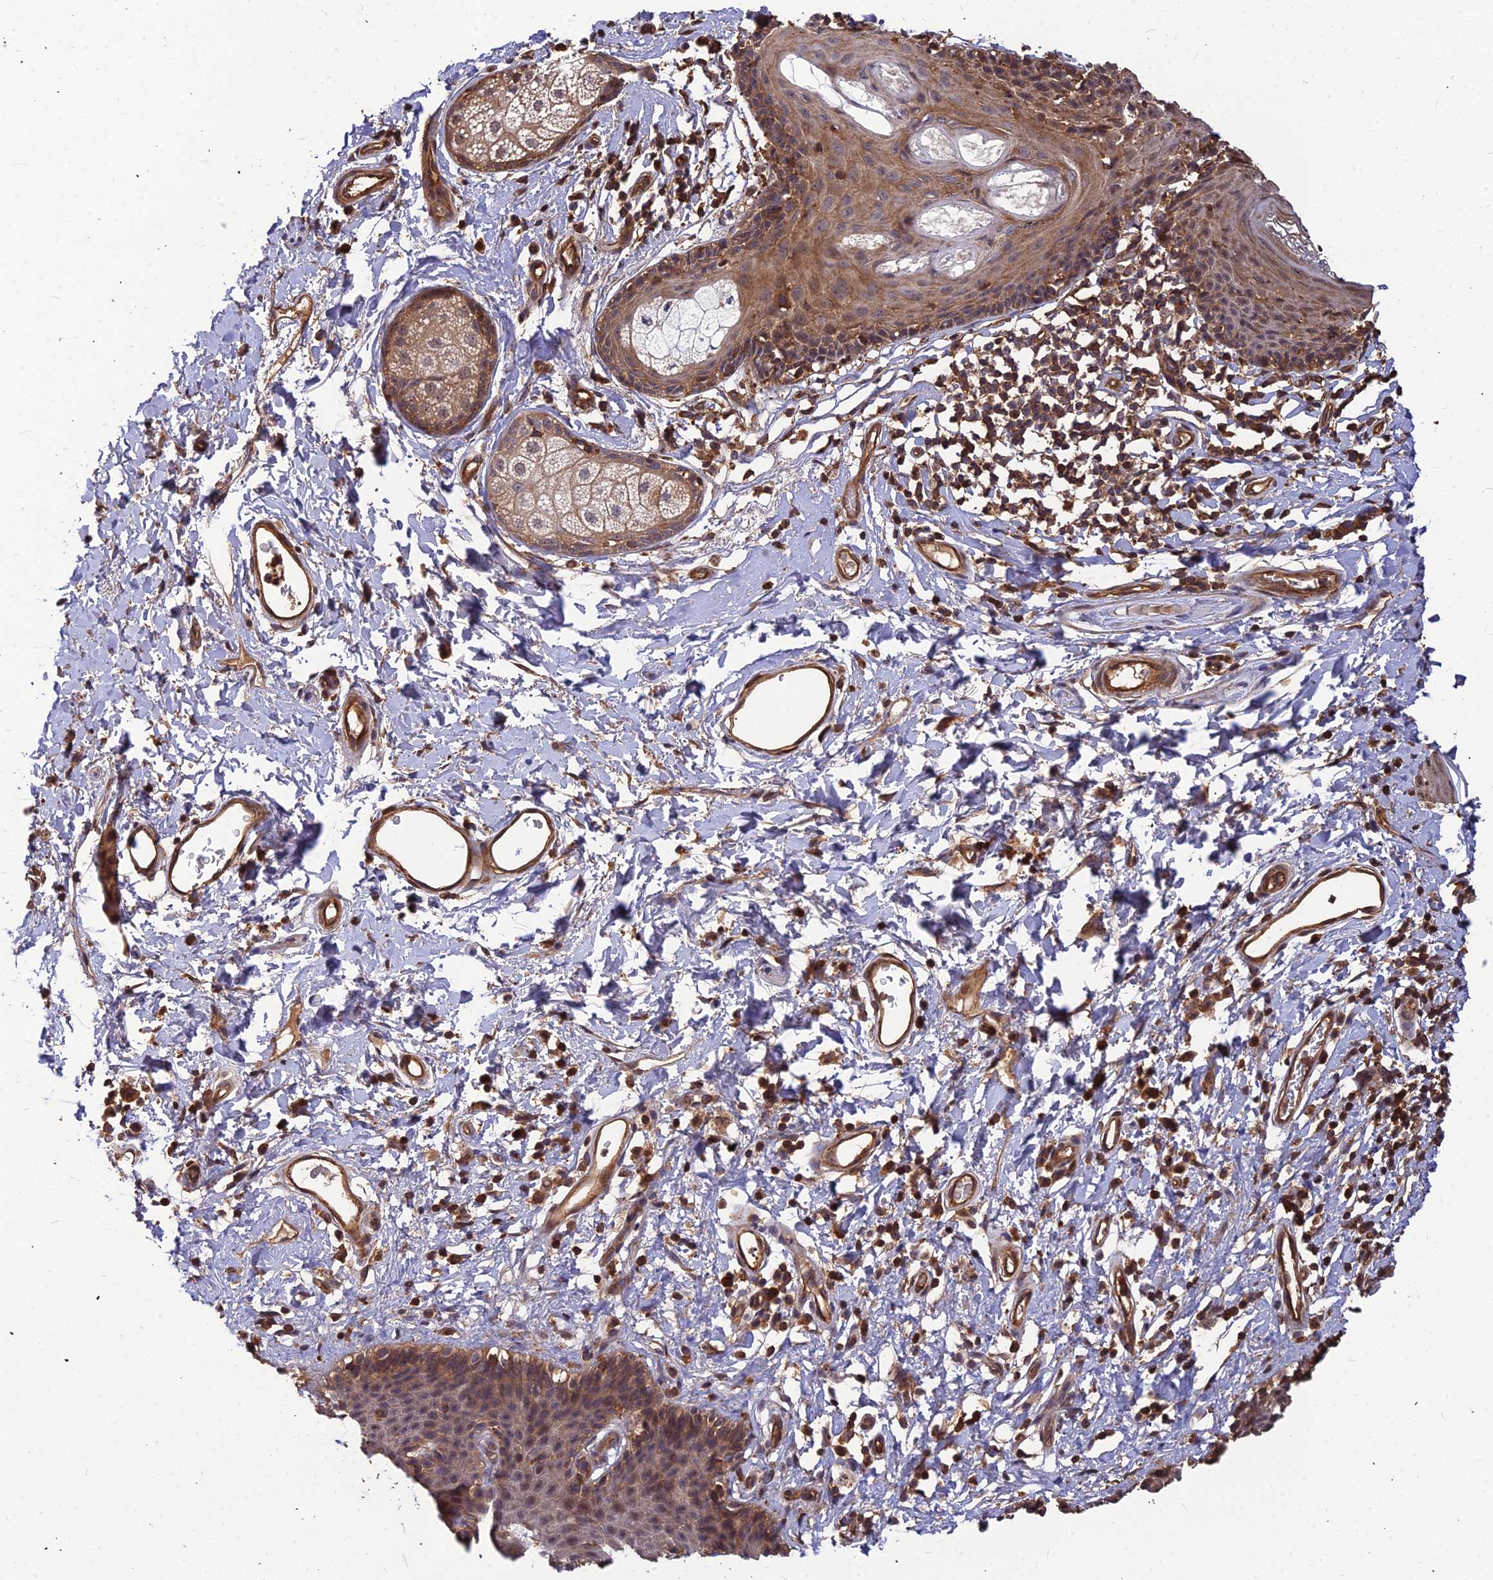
{"staining": {"intensity": "moderate", "quantity": ">75%", "location": "cytoplasmic/membranous,nuclear"}, "tissue": "skin", "cell_type": "Epidermal cells", "image_type": "normal", "snomed": [{"axis": "morphology", "description": "Normal tissue, NOS"}, {"axis": "topography", "description": "Vulva"}], "caption": "Immunohistochemical staining of normal human skin displays medium levels of moderate cytoplasmic/membranous,nuclear positivity in approximately >75% of epidermal cells. Immunohistochemistry (ihc) stains the protein of interest in brown and the nuclei are stained blue.", "gene": "ZNF467", "patient": {"sex": "female", "age": 66}}